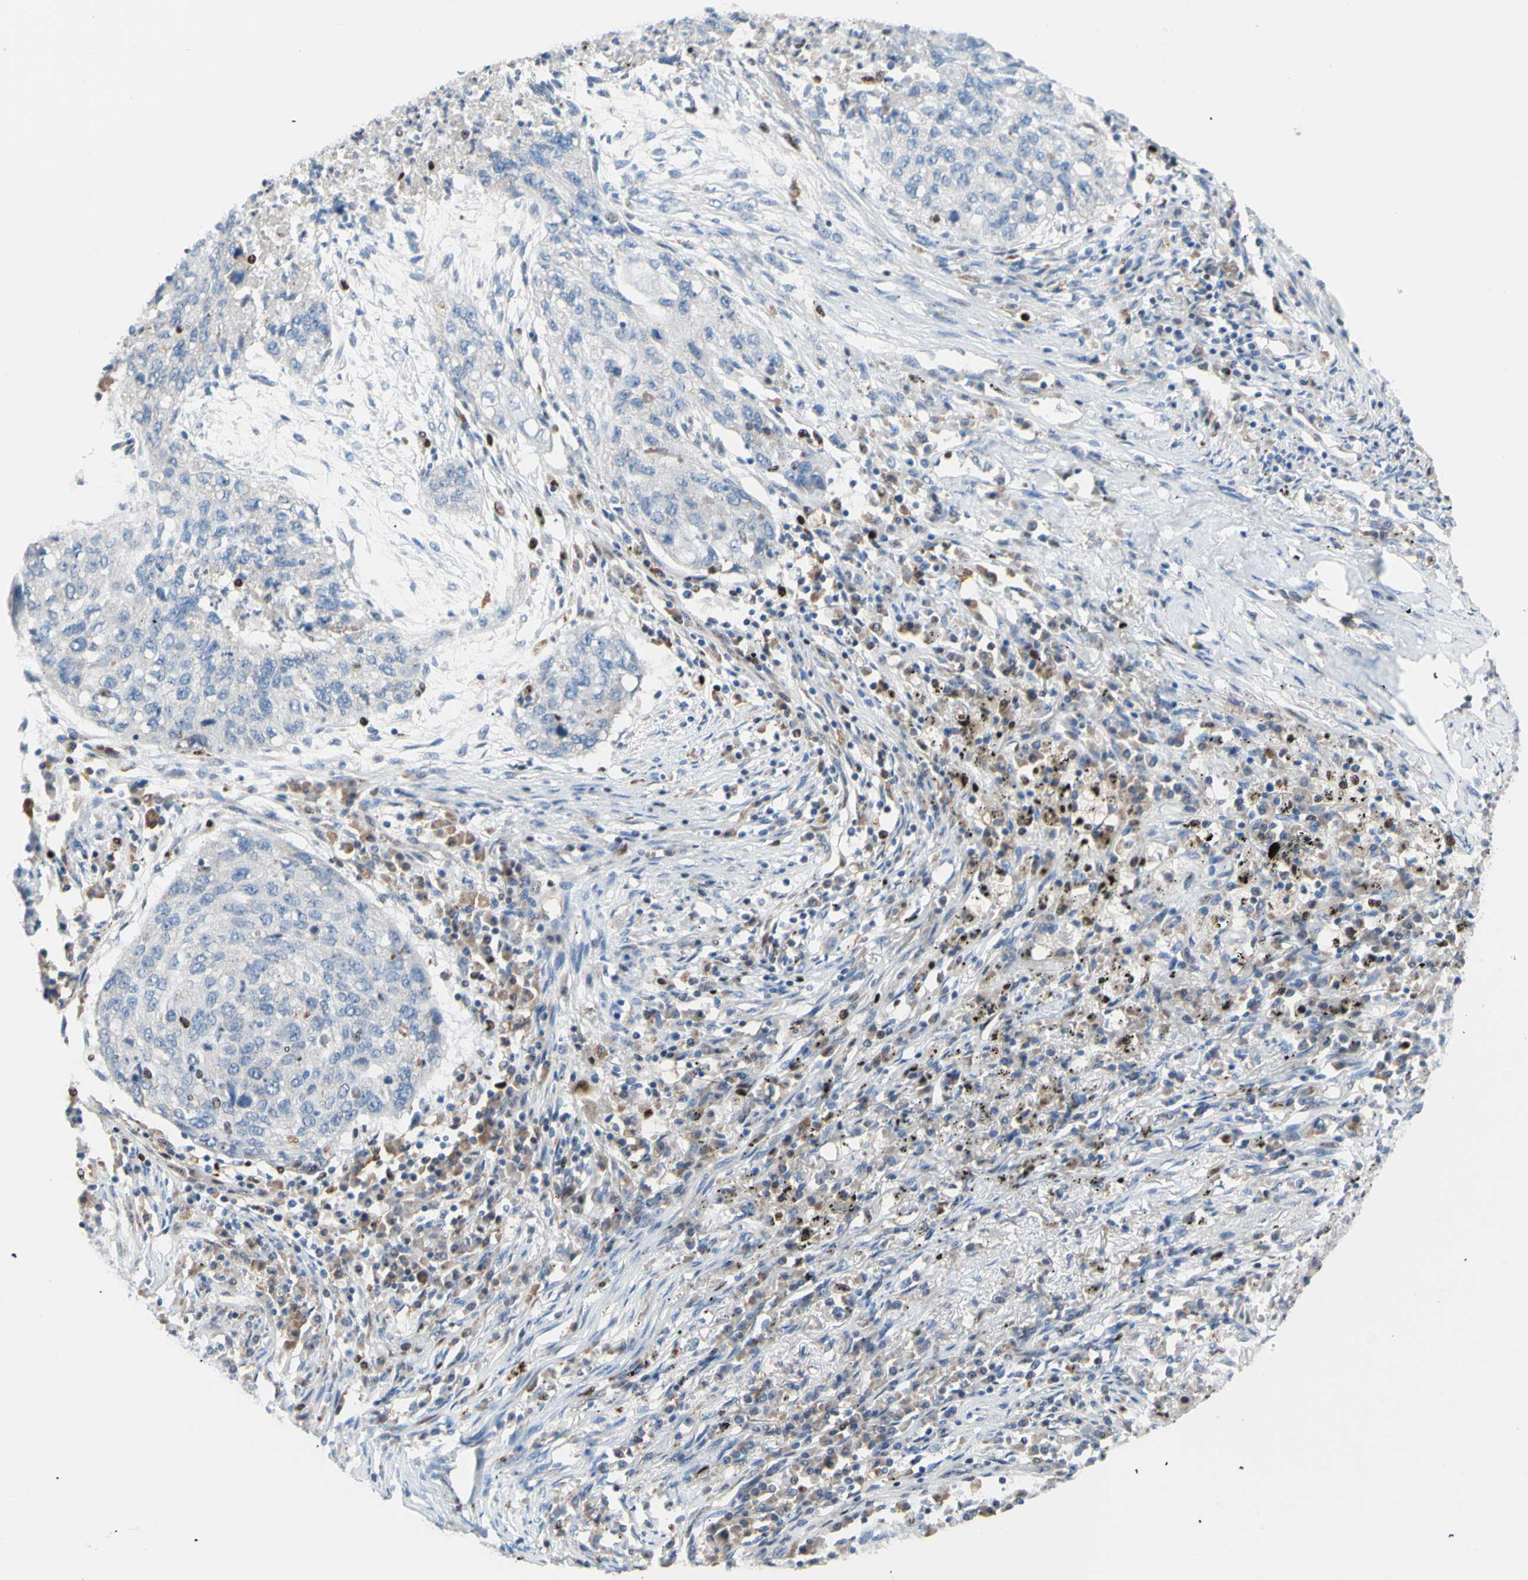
{"staining": {"intensity": "negative", "quantity": "none", "location": "none"}, "tissue": "lung cancer", "cell_type": "Tumor cells", "image_type": "cancer", "snomed": [{"axis": "morphology", "description": "Squamous cell carcinoma, NOS"}, {"axis": "topography", "description": "Lung"}], "caption": "A micrograph of human lung cancer (squamous cell carcinoma) is negative for staining in tumor cells.", "gene": "EED", "patient": {"sex": "female", "age": 63}}